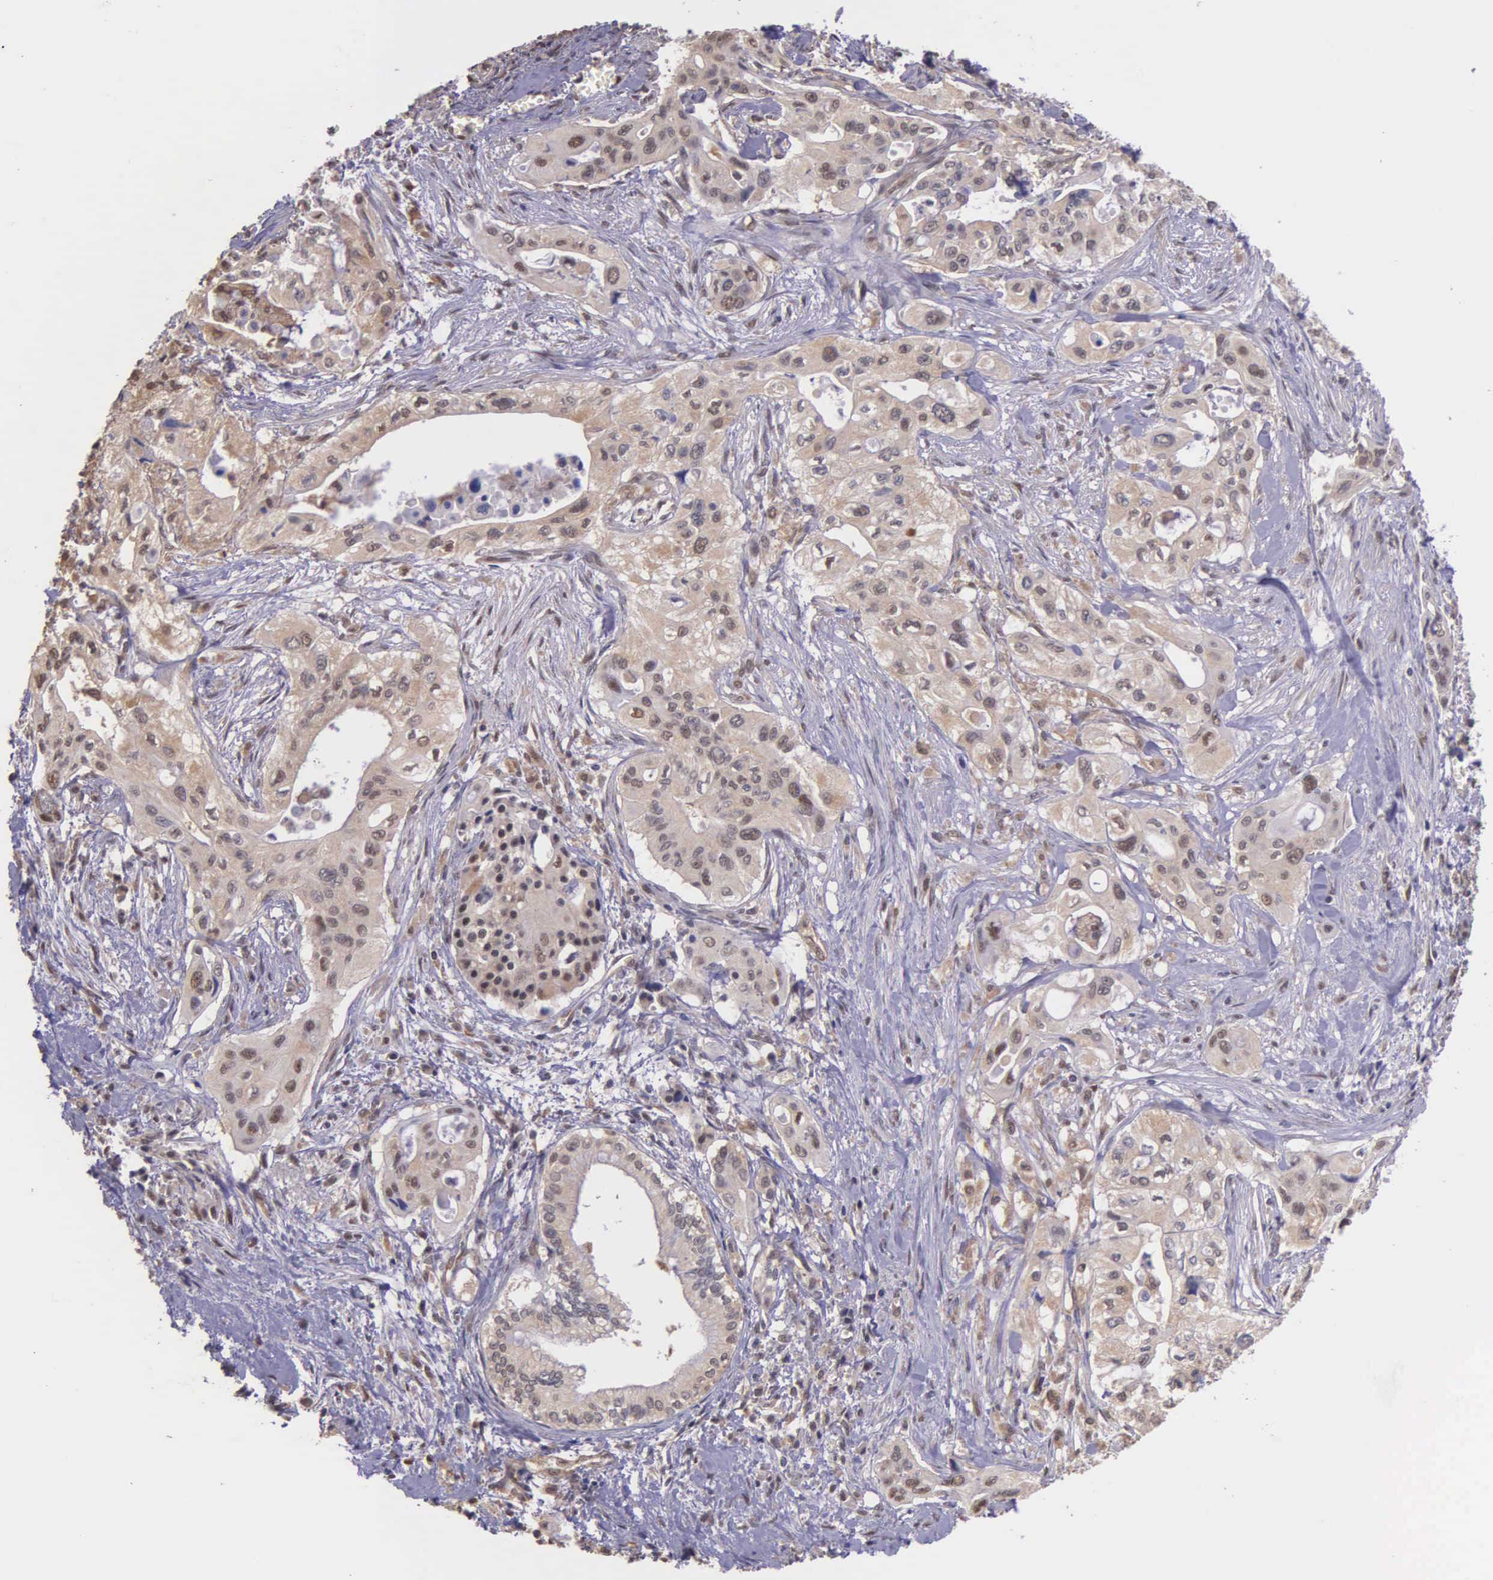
{"staining": {"intensity": "weak", "quantity": "25%-75%", "location": "cytoplasmic/membranous,nuclear"}, "tissue": "pancreatic cancer", "cell_type": "Tumor cells", "image_type": "cancer", "snomed": [{"axis": "morphology", "description": "Adenocarcinoma, NOS"}, {"axis": "topography", "description": "Pancreas"}], "caption": "Tumor cells show low levels of weak cytoplasmic/membranous and nuclear expression in about 25%-75% of cells in pancreatic cancer.", "gene": "PSMC1", "patient": {"sex": "male", "age": 77}}